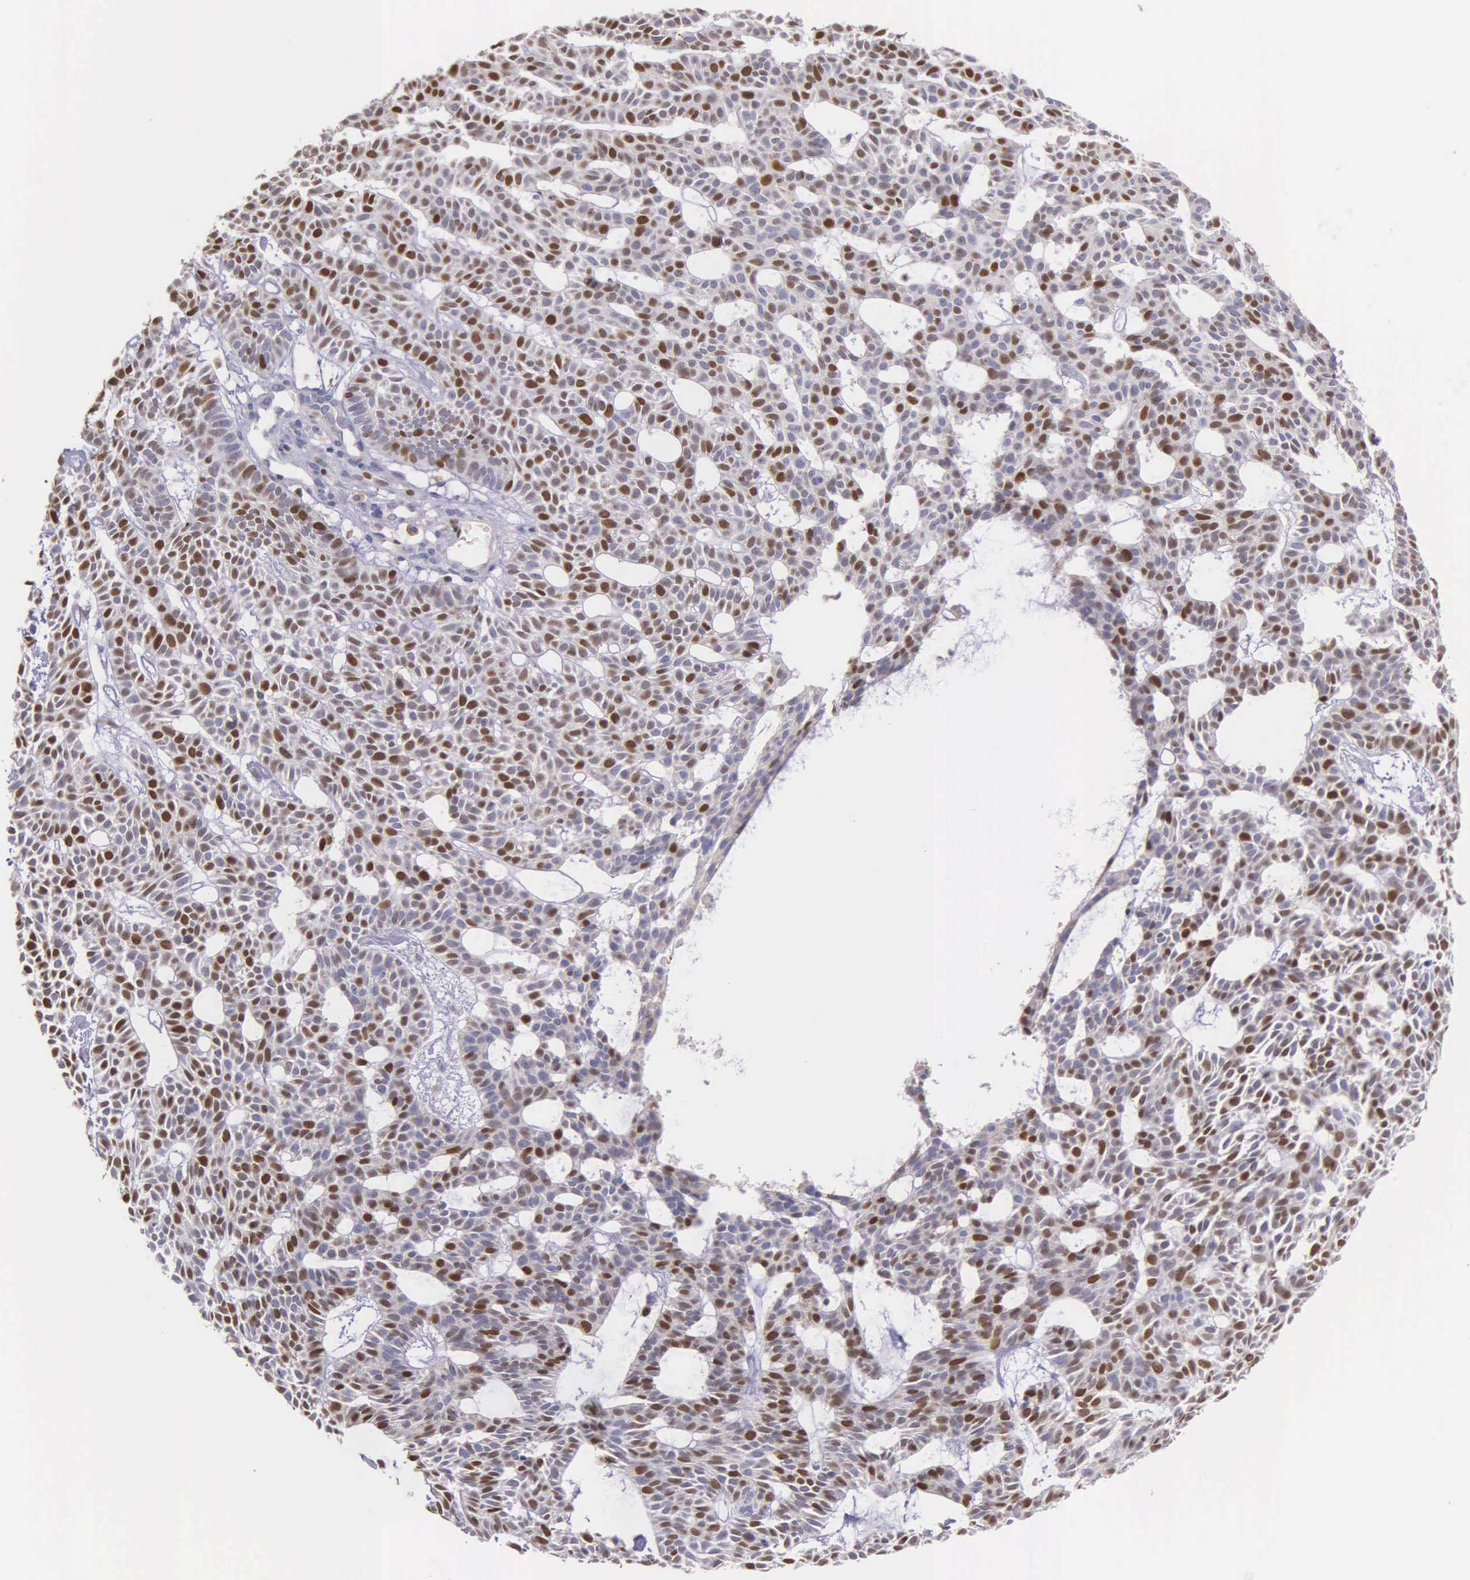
{"staining": {"intensity": "moderate", "quantity": "25%-75%", "location": "nuclear"}, "tissue": "skin cancer", "cell_type": "Tumor cells", "image_type": "cancer", "snomed": [{"axis": "morphology", "description": "Basal cell carcinoma"}, {"axis": "topography", "description": "Skin"}], "caption": "Immunohistochemistry of human basal cell carcinoma (skin) exhibits medium levels of moderate nuclear positivity in about 25%-75% of tumor cells.", "gene": "MCM5", "patient": {"sex": "male", "age": 75}}